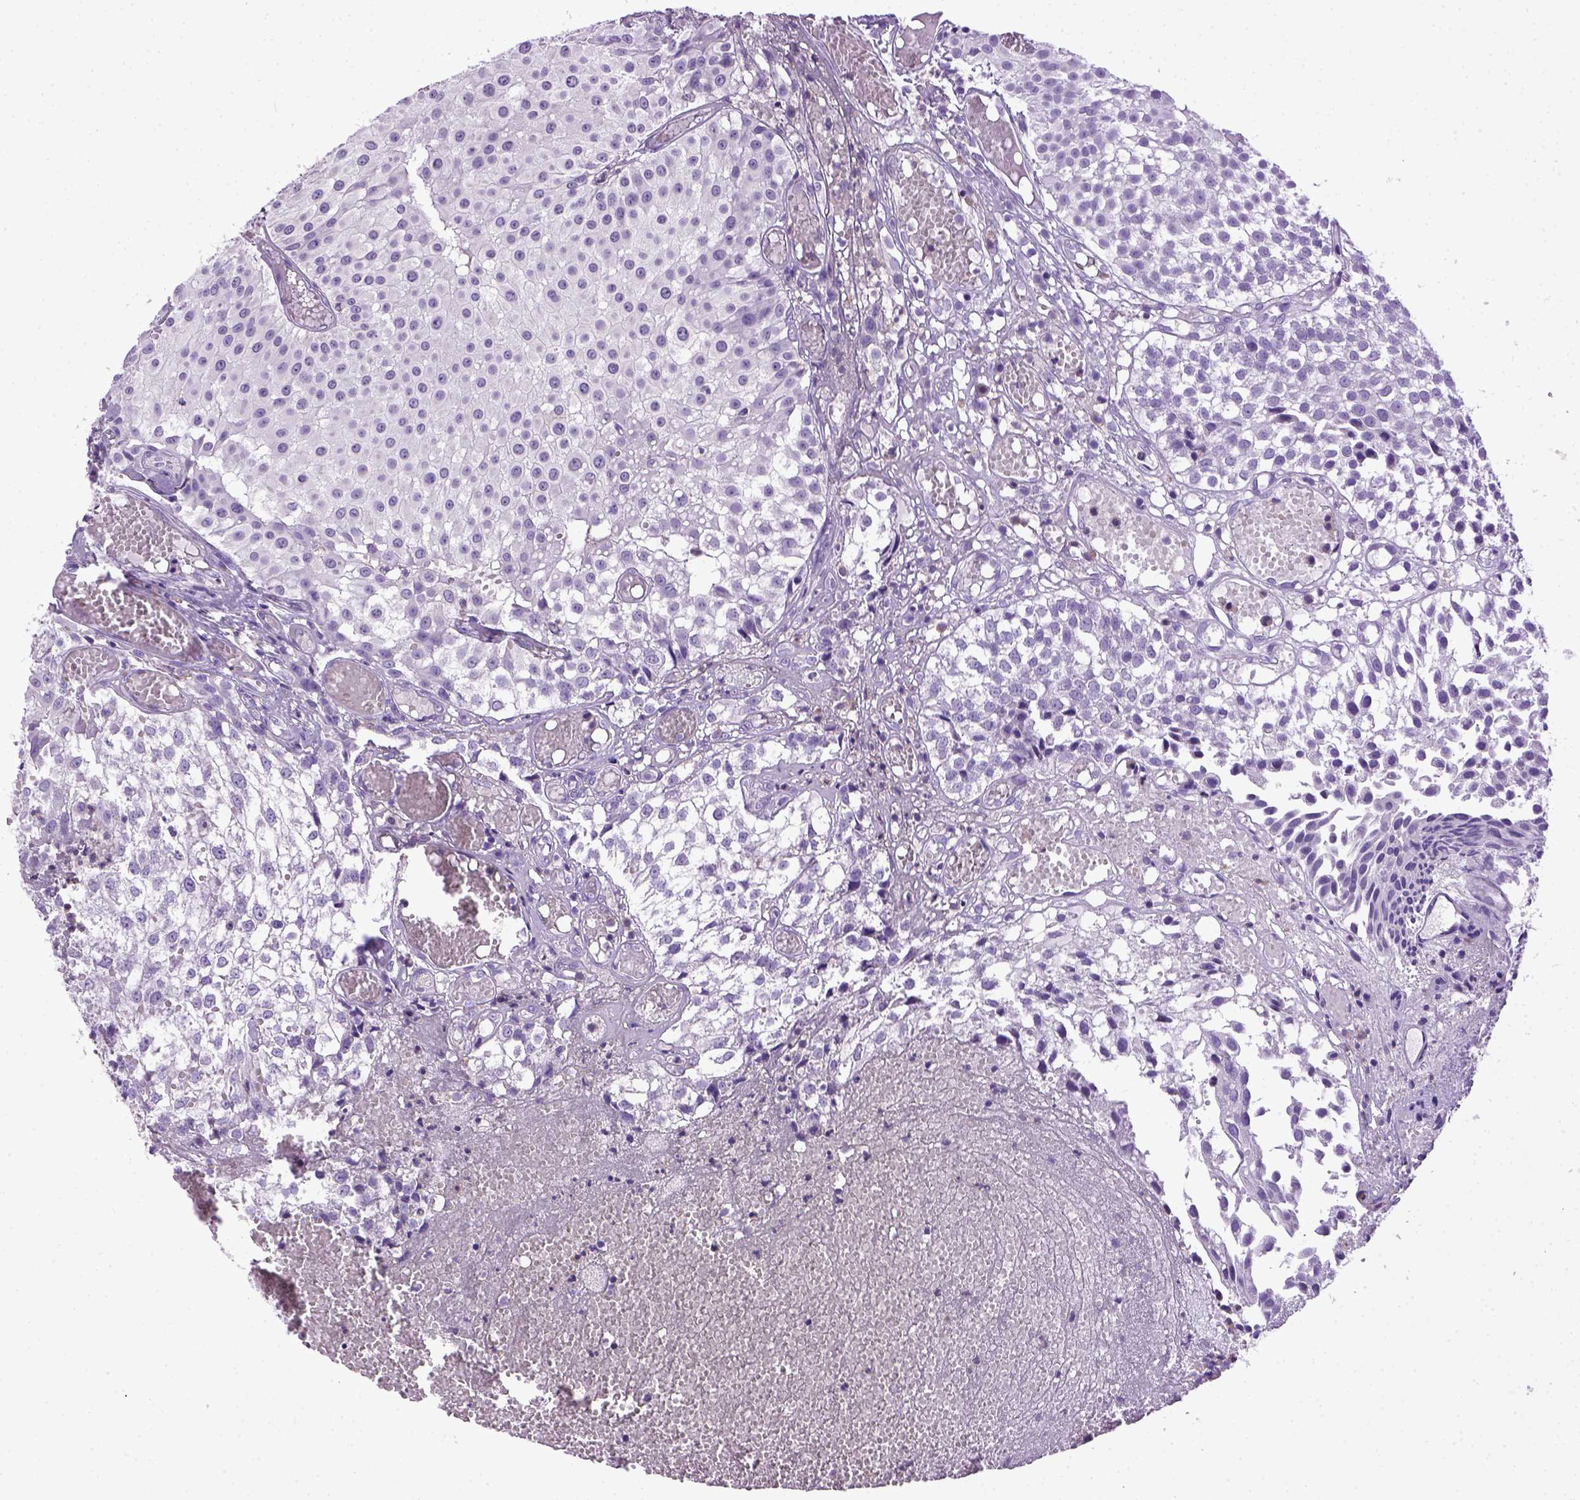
{"staining": {"intensity": "negative", "quantity": "none", "location": "none"}, "tissue": "urothelial cancer", "cell_type": "Tumor cells", "image_type": "cancer", "snomed": [{"axis": "morphology", "description": "Urothelial carcinoma, Low grade"}, {"axis": "topography", "description": "Urinary bladder"}], "caption": "Protein analysis of urothelial cancer shows no significant expression in tumor cells.", "gene": "ITGAX", "patient": {"sex": "male", "age": 79}}